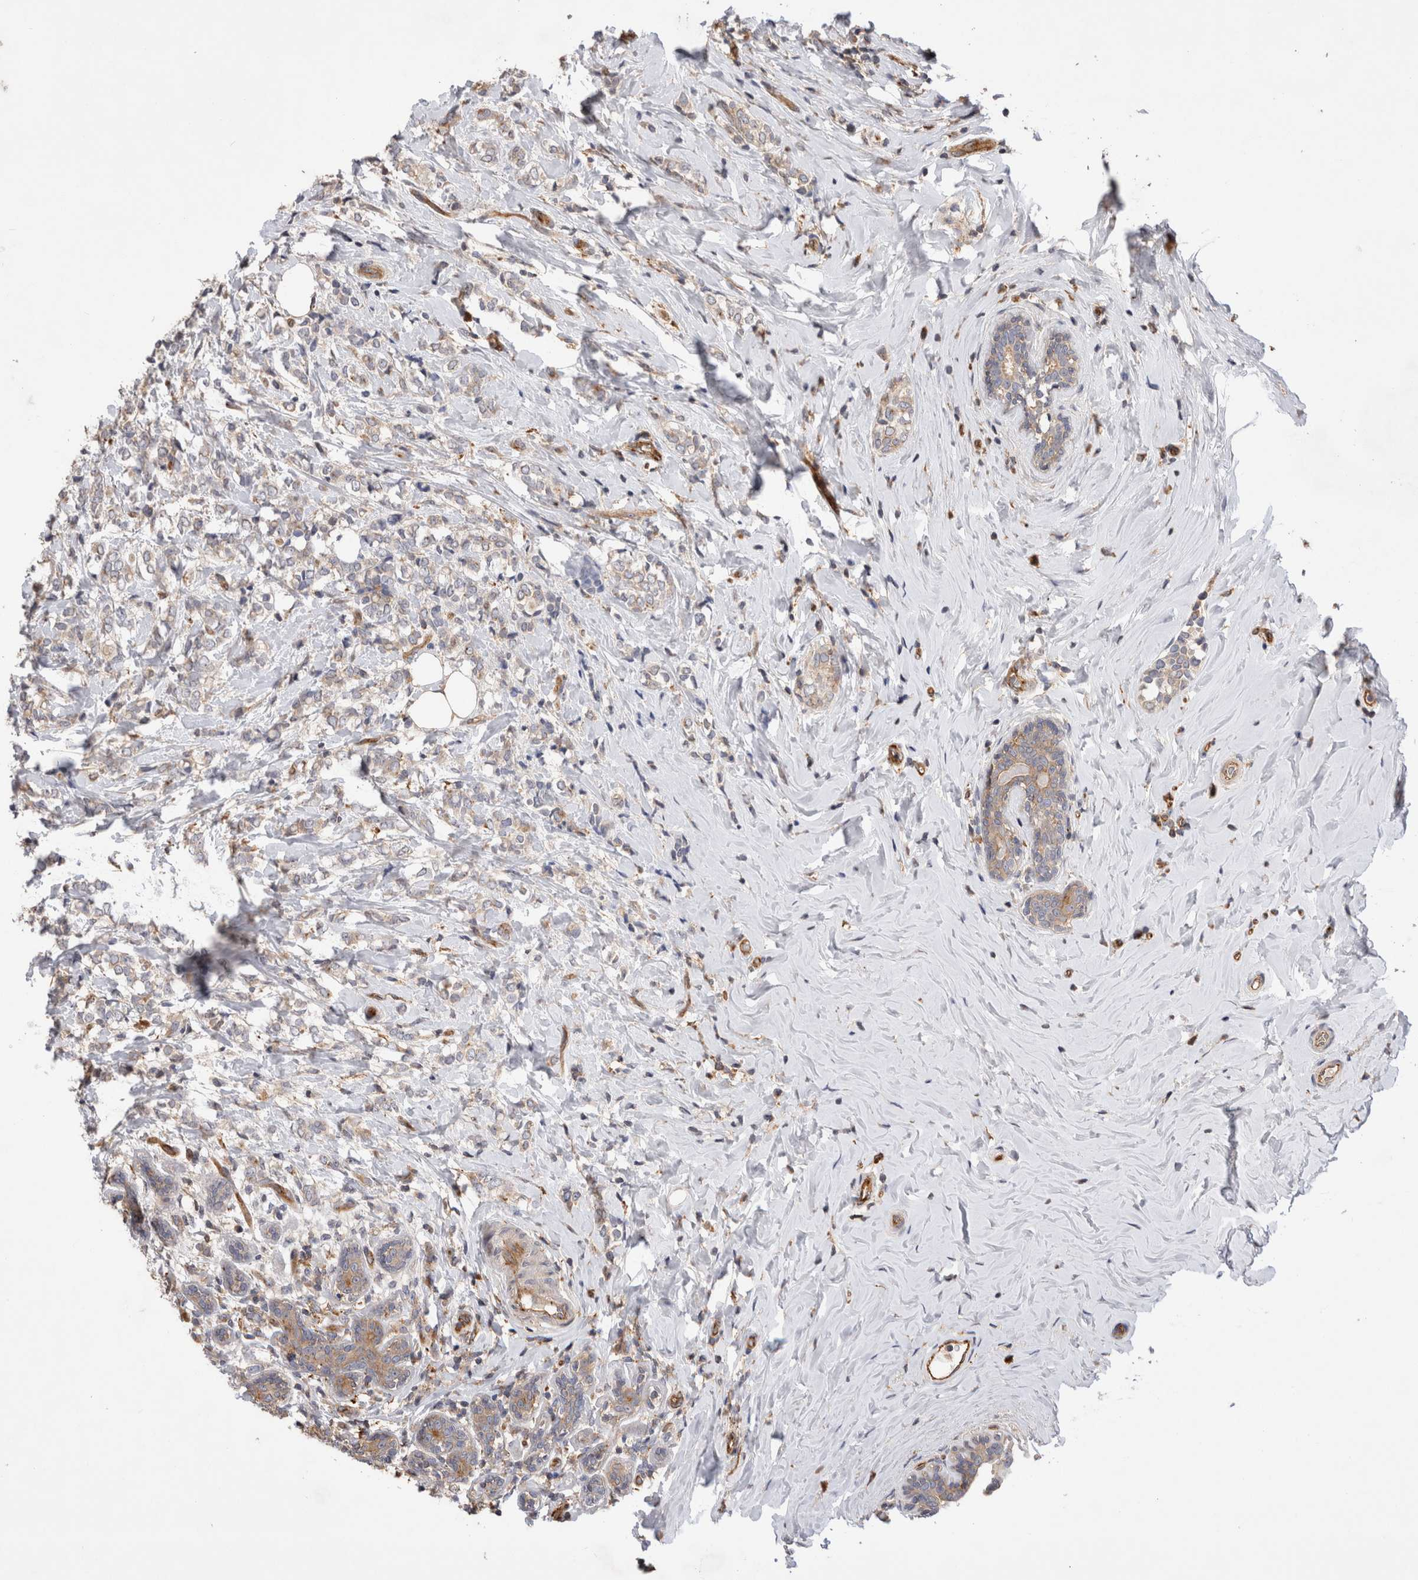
{"staining": {"intensity": "weak", "quantity": "<25%", "location": "cytoplasmic/membranous"}, "tissue": "breast cancer", "cell_type": "Tumor cells", "image_type": "cancer", "snomed": [{"axis": "morphology", "description": "Normal tissue, NOS"}, {"axis": "morphology", "description": "Lobular carcinoma"}, {"axis": "topography", "description": "Breast"}], "caption": "Micrograph shows no significant protein expression in tumor cells of breast lobular carcinoma.", "gene": "BNIP2", "patient": {"sex": "female", "age": 47}}